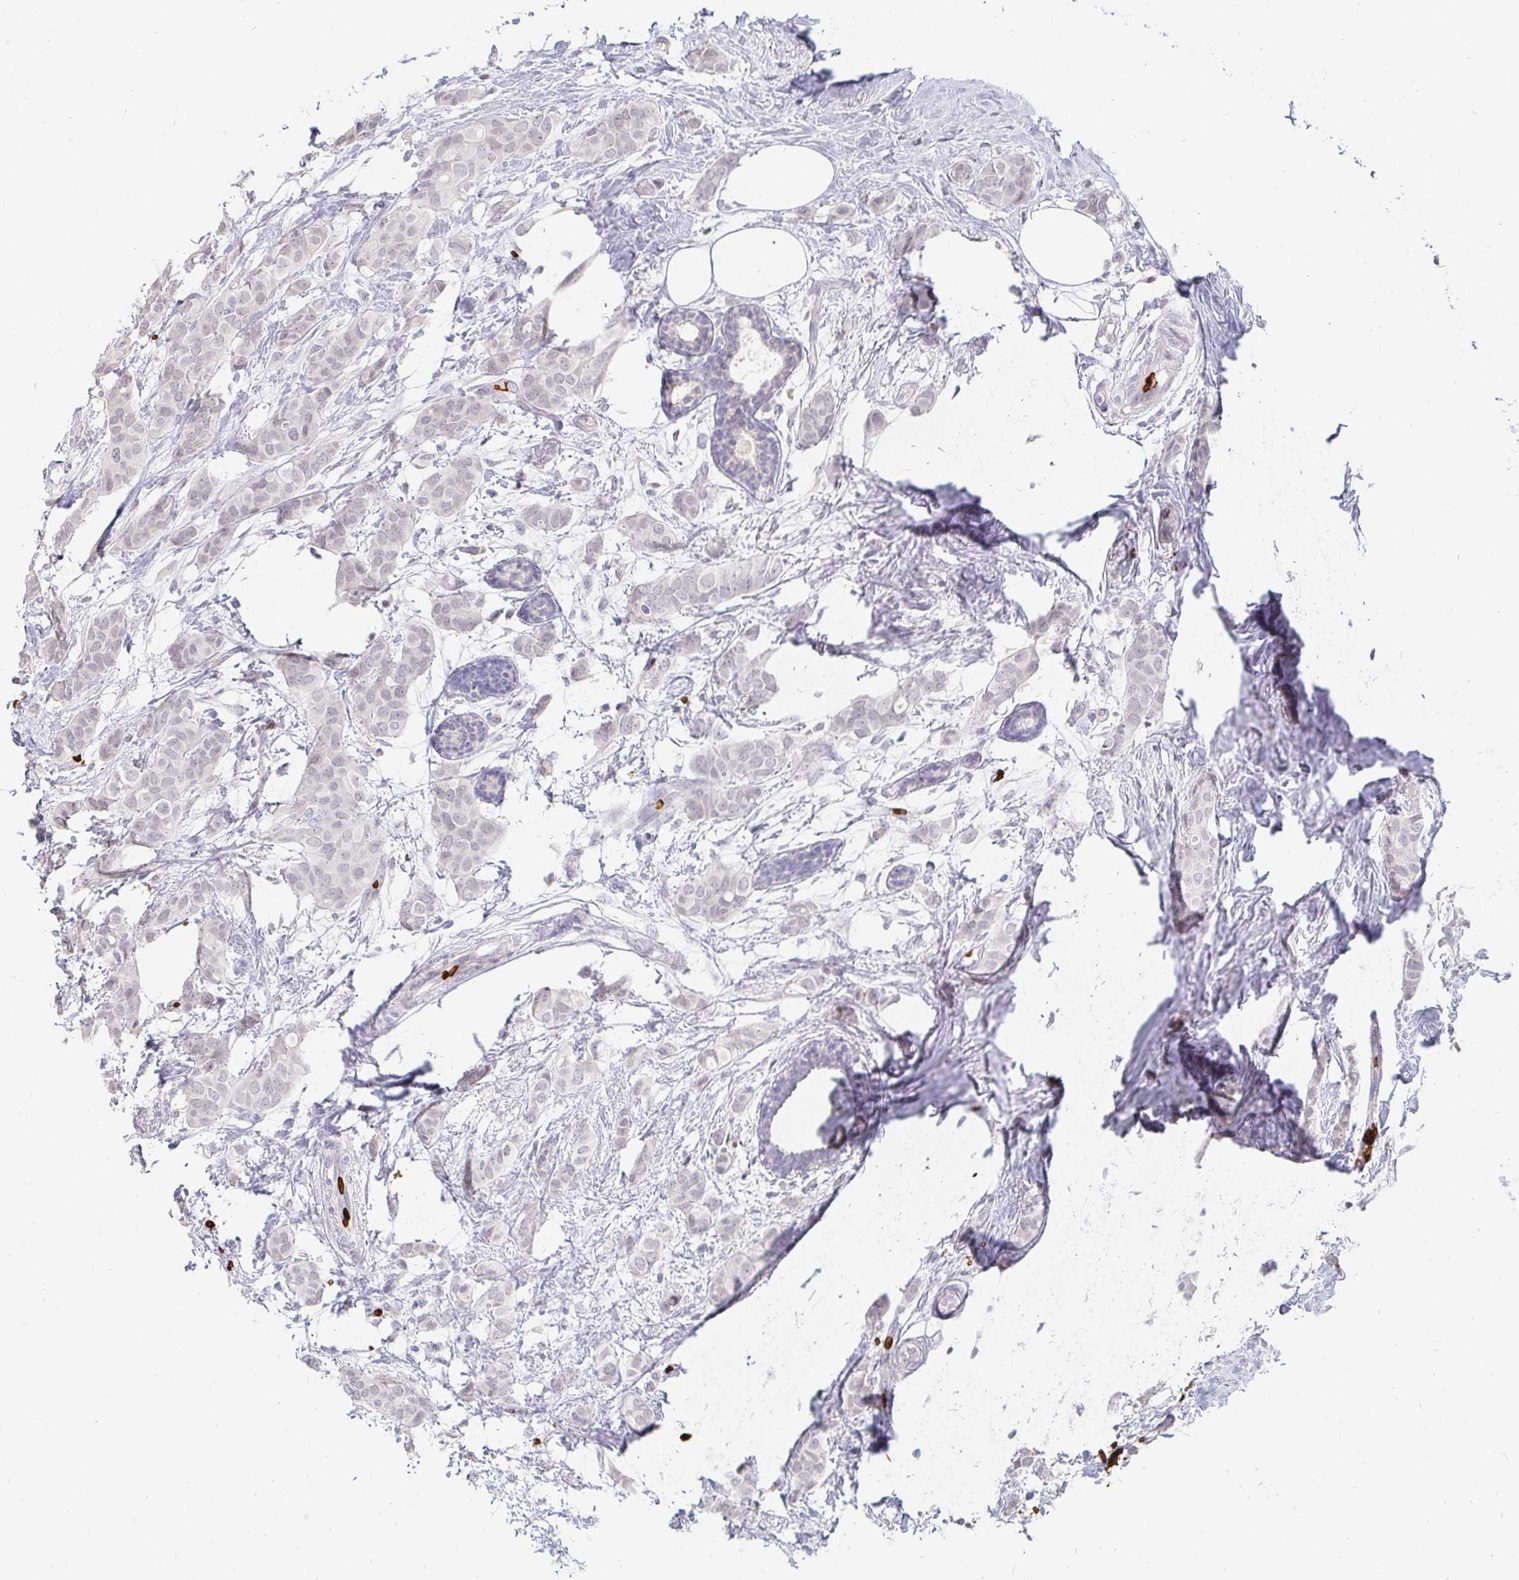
{"staining": {"intensity": "negative", "quantity": "none", "location": "none"}, "tissue": "breast cancer", "cell_type": "Tumor cells", "image_type": "cancer", "snomed": [{"axis": "morphology", "description": "Duct carcinoma"}, {"axis": "topography", "description": "Breast"}], "caption": "Immunohistochemistry of breast cancer exhibits no expression in tumor cells. (Brightfield microscopy of DAB (3,3'-diaminobenzidine) immunohistochemistry at high magnification).", "gene": "FGF21", "patient": {"sex": "female", "age": 62}}